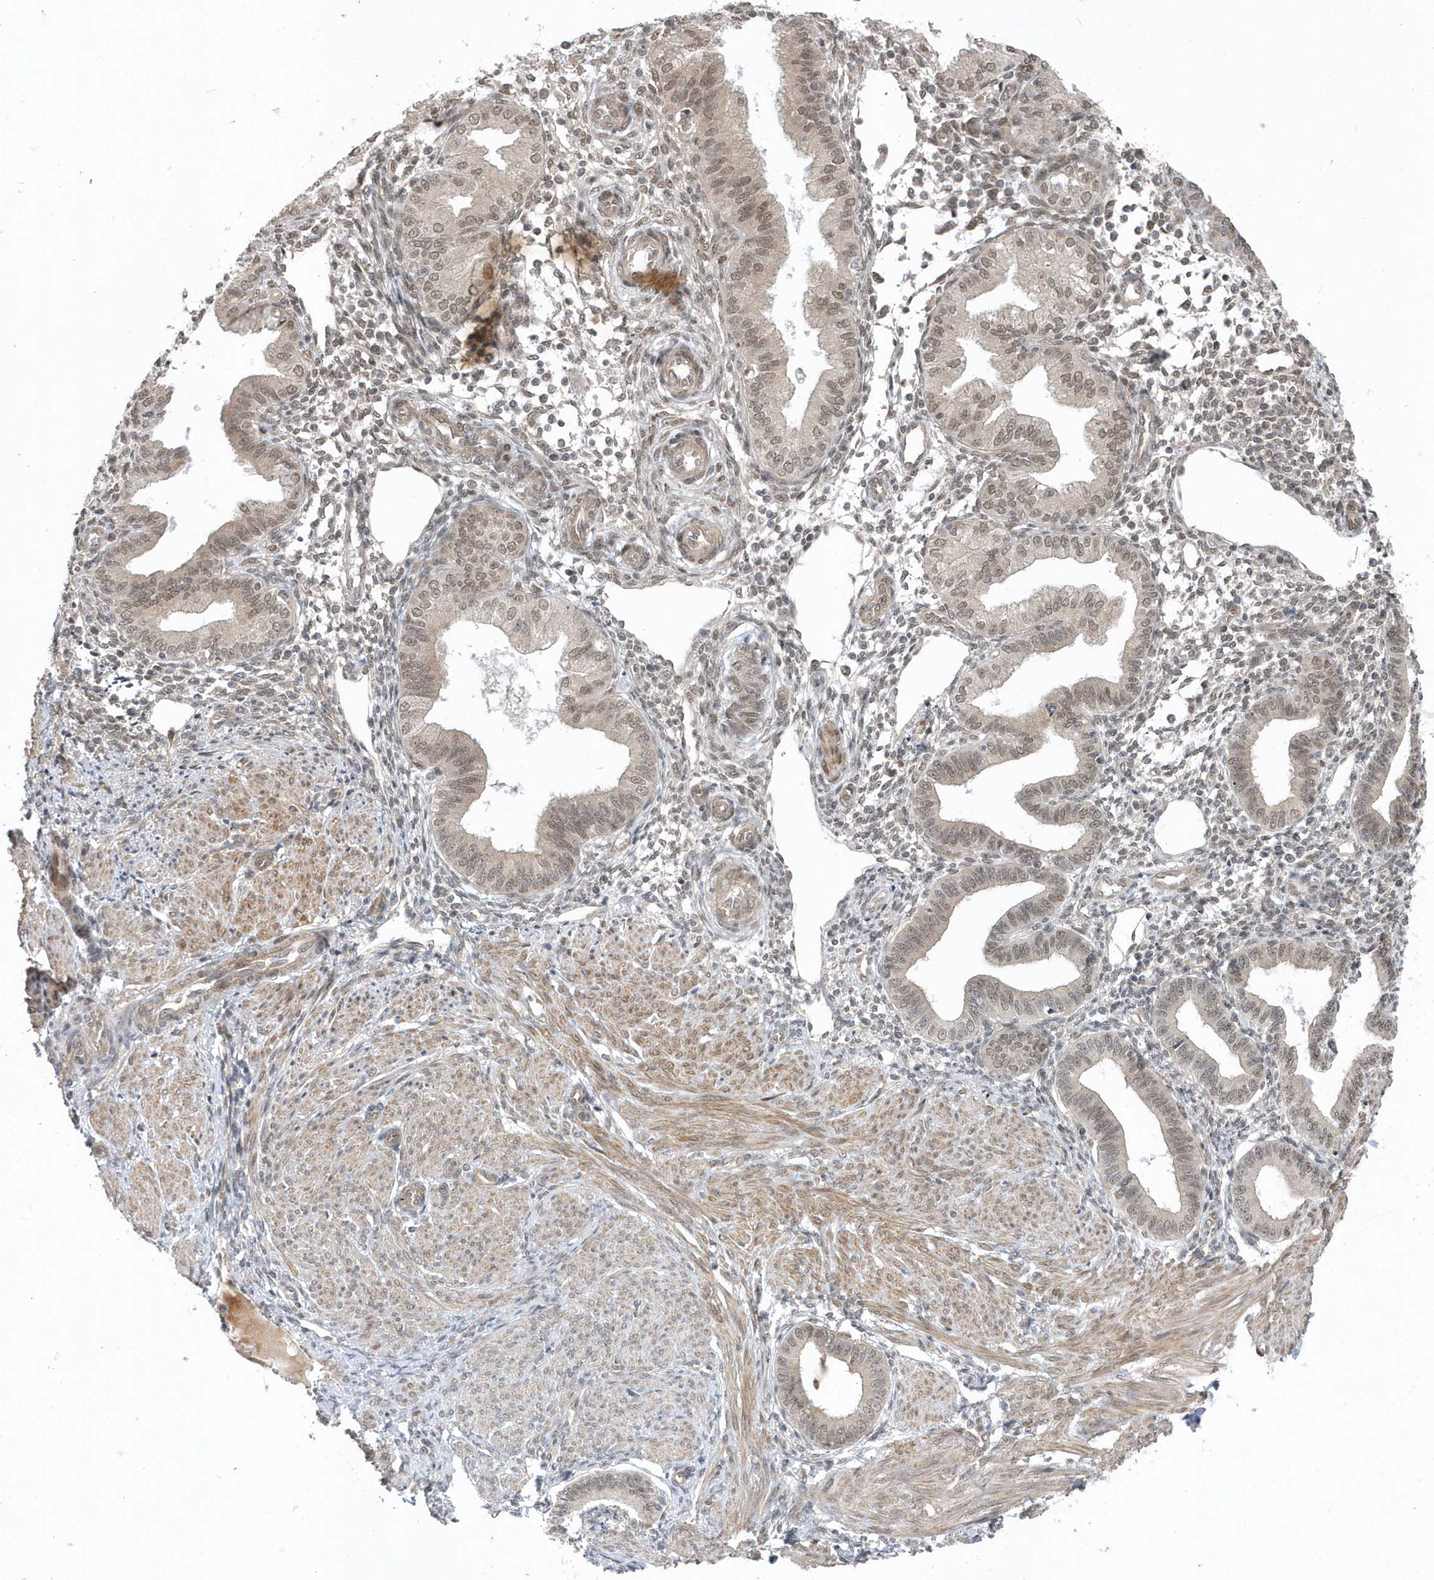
{"staining": {"intensity": "weak", "quantity": "<25%", "location": "cytoplasmic/membranous,nuclear"}, "tissue": "endometrium", "cell_type": "Cells in endometrial stroma", "image_type": "normal", "snomed": [{"axis": "morphology", "description": "Normal tissue, NOS"}, {"axis": "topography", "description": "Endometrium"}], "caption": "Image shows no significant protein positivity in cells in endometrial stroma of benign endometrium.", "gene": "MXI1", "patient": {"sex": "female", "age": 53}}